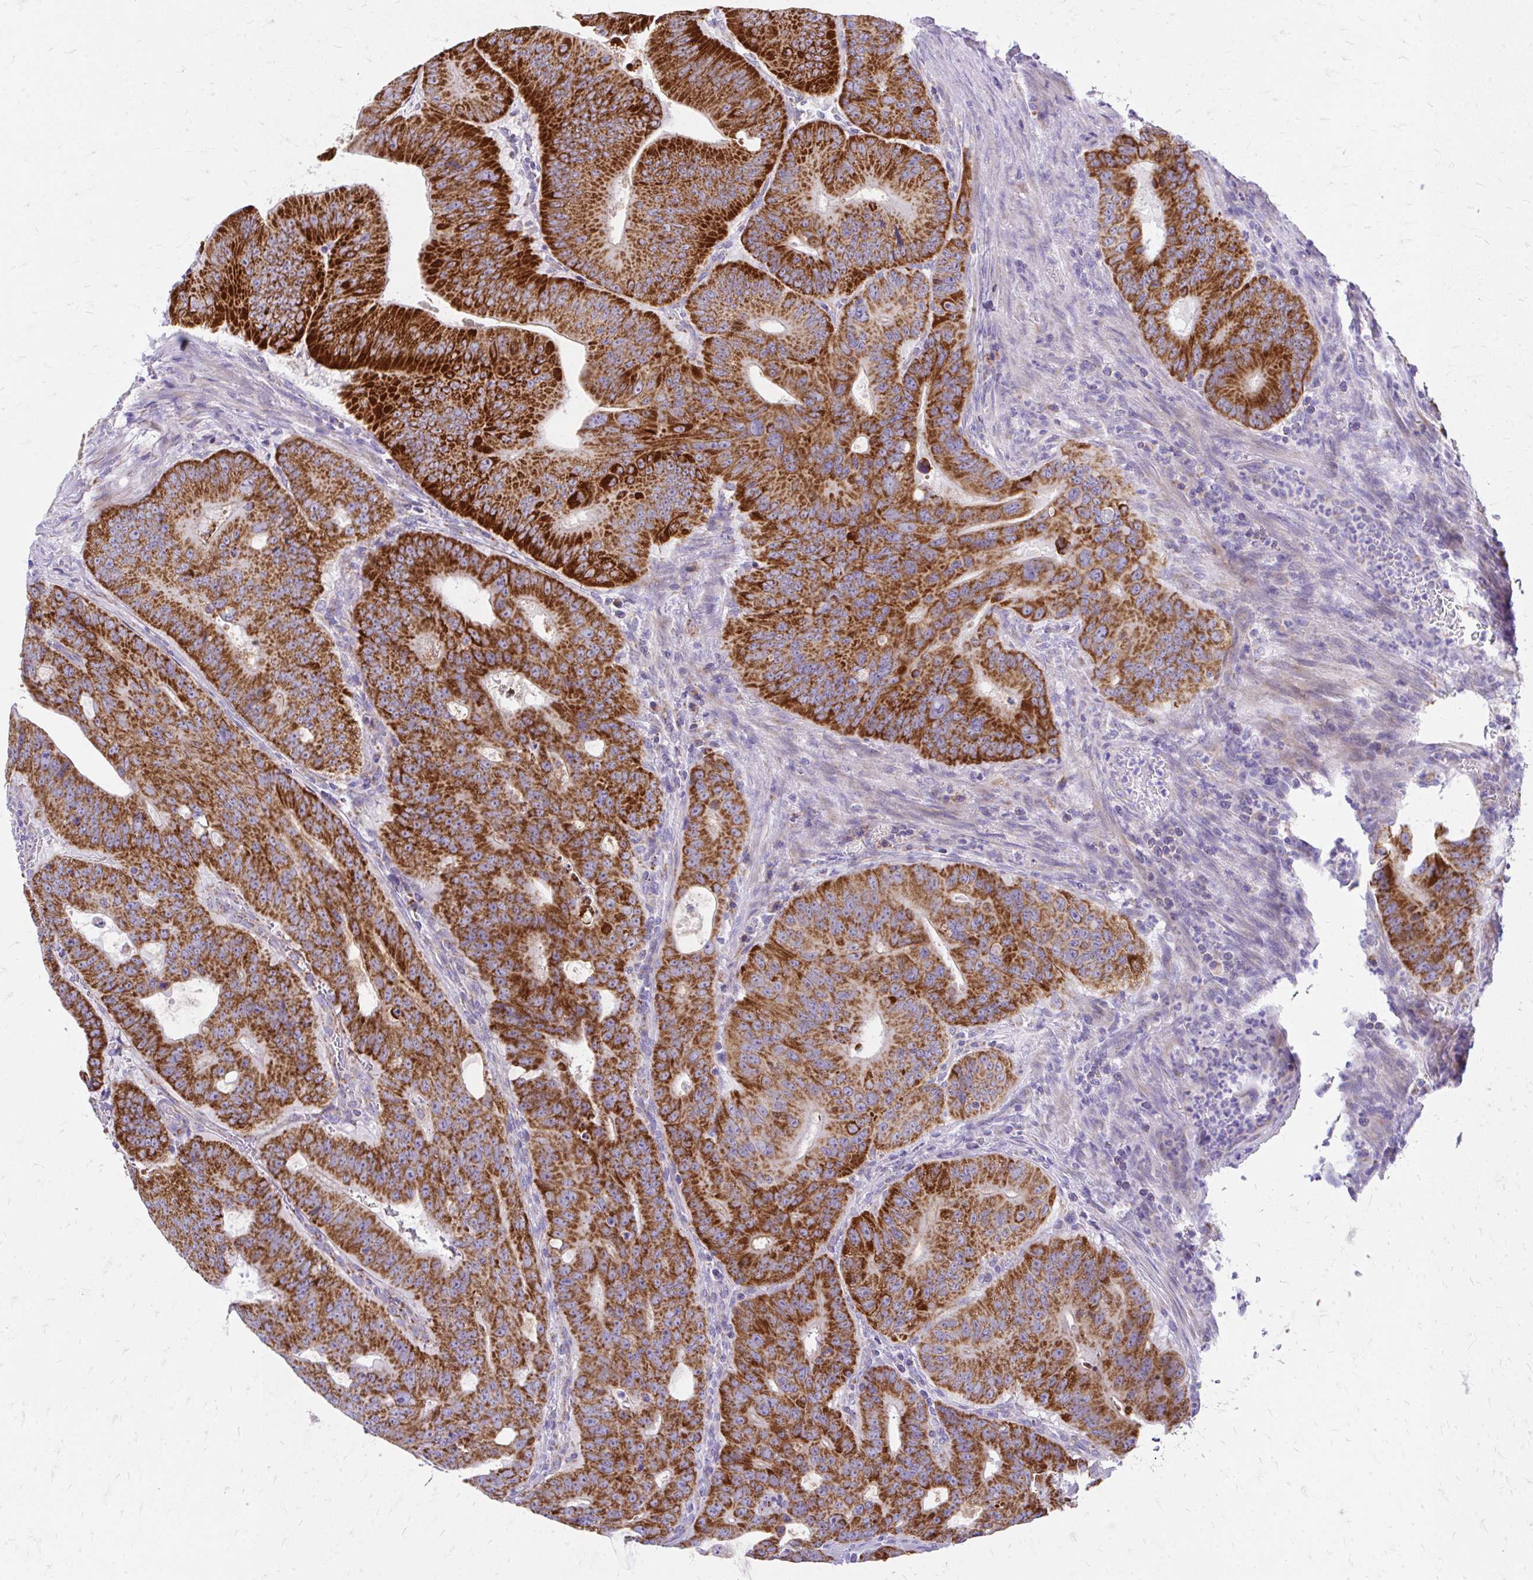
{"staining": {"intensity": "strong", "quantity": ">75%", "location": "cytoplasmic/membranous"}, "tissue": "colorectal cancer", "cell_type": "Tumor cells", "image_type": "cancer", "snomed": [{"axis": "morphology", "description": "Adenocarcinoma, NOS"}, {"axis": "topography", "description": "Colon"}], "caption": "Immunohistochemistry (DAB) staining of human adenocarcinoma (colorectal) demonstrates strong cytoplasmic/membranous protein staining in about >75% of tumor cells. The protein is shown in brown color, while the nuclei are stained blue.", "gene": "MRPL19", "patient": {"sex": "male", "age": 62}}